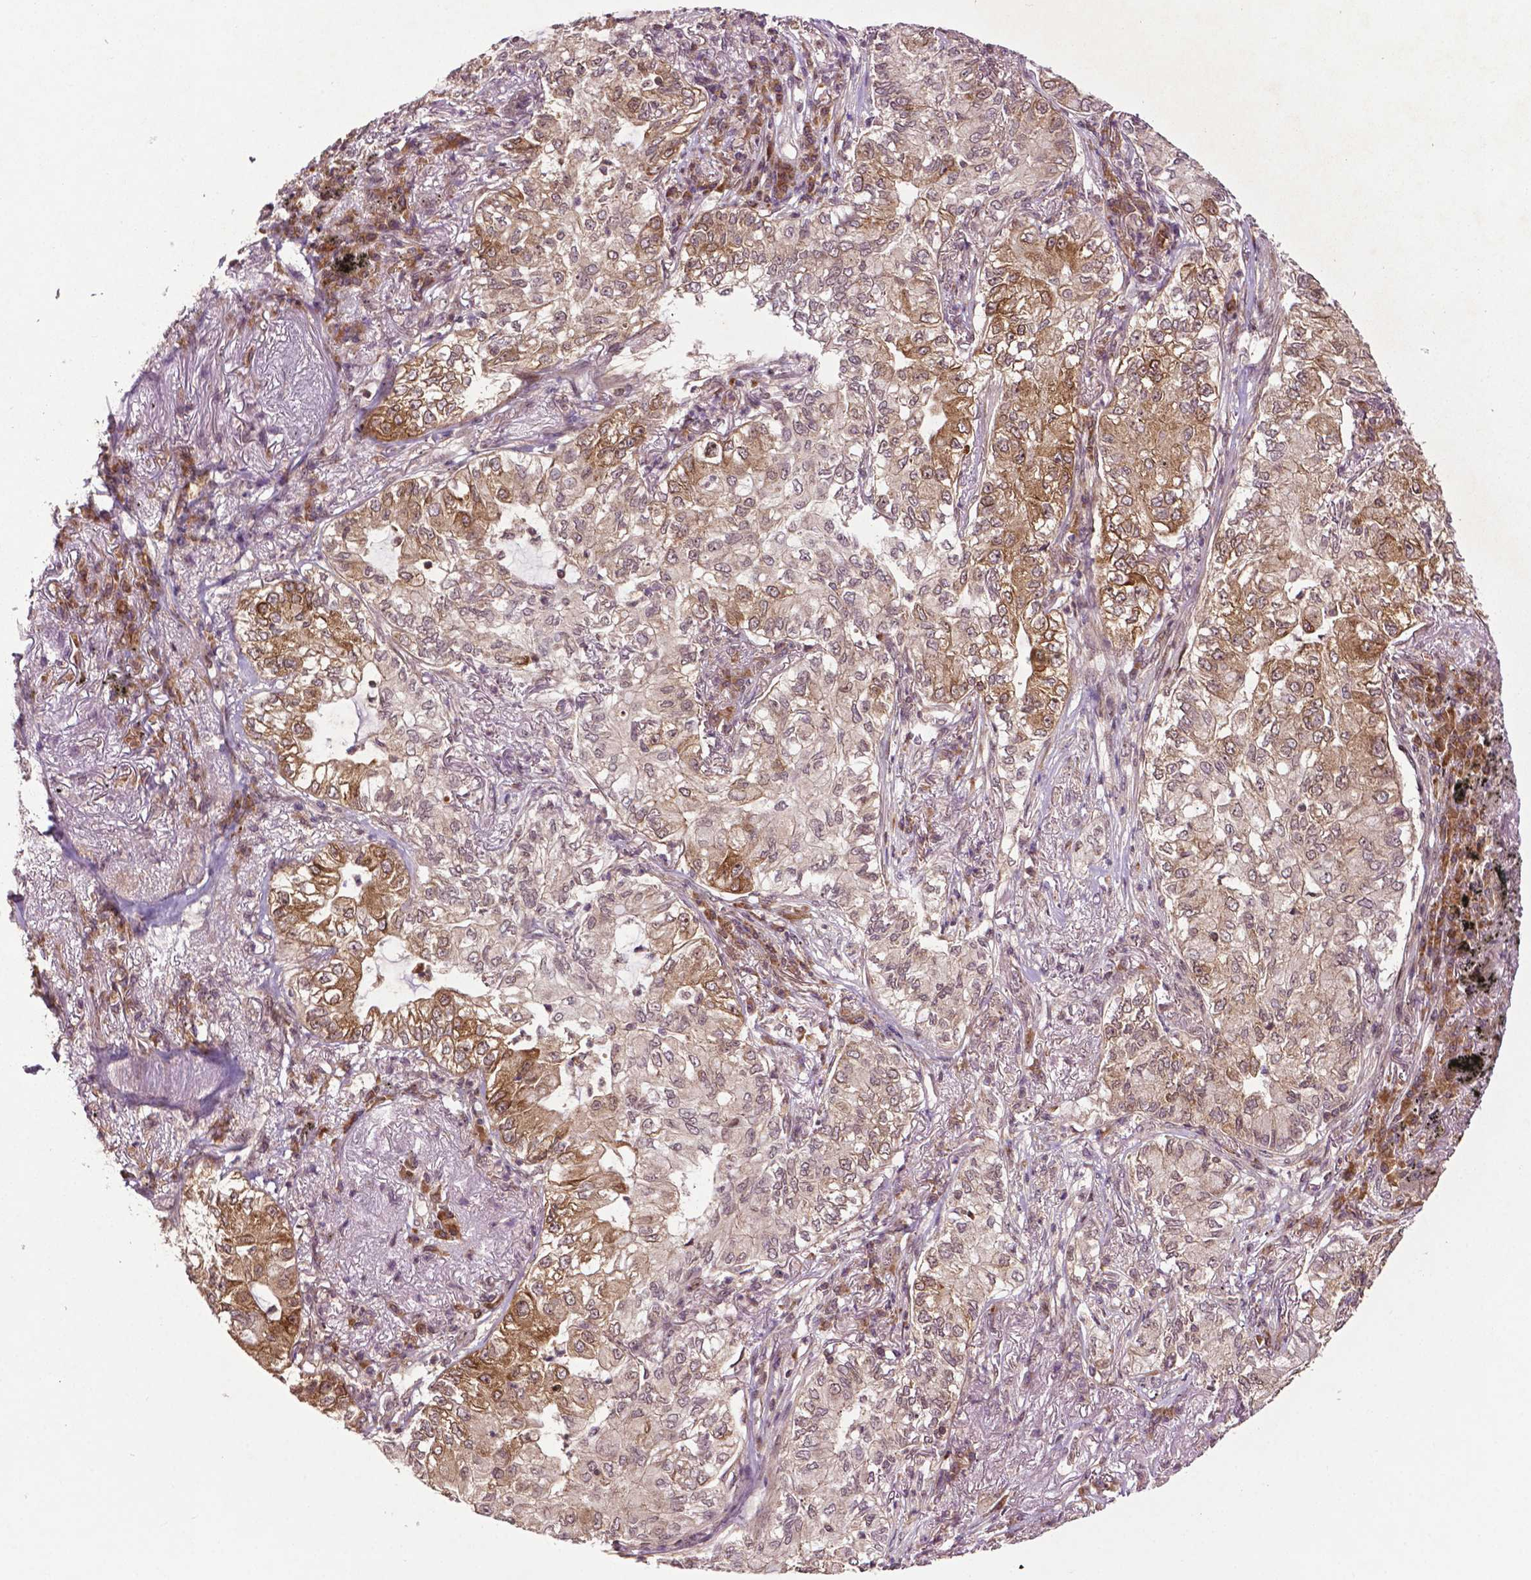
{"staining": {"intensity": "moderate", "quantity": "25%-75%", "location": "cytoplasmic/membranous"}, "tissue": "lung cancer", "cell_type": "Tumor cells", "image_type": "cancer", "snomed": [{"axis": "morphology", "description": "Adenocarcinoma, NOS"}, {"axis": "topography", "description": "Lung"}], "caption": "A high-resolution histopathology image shows immunohistochemistry staining of lung adenocarcinoma, which demonstrates moderate cytoplasmic/membranous expression in about 25%-75% of tumor cells.", "gene": "TMX2", "patient": {"sex": "female", "age": 73}}